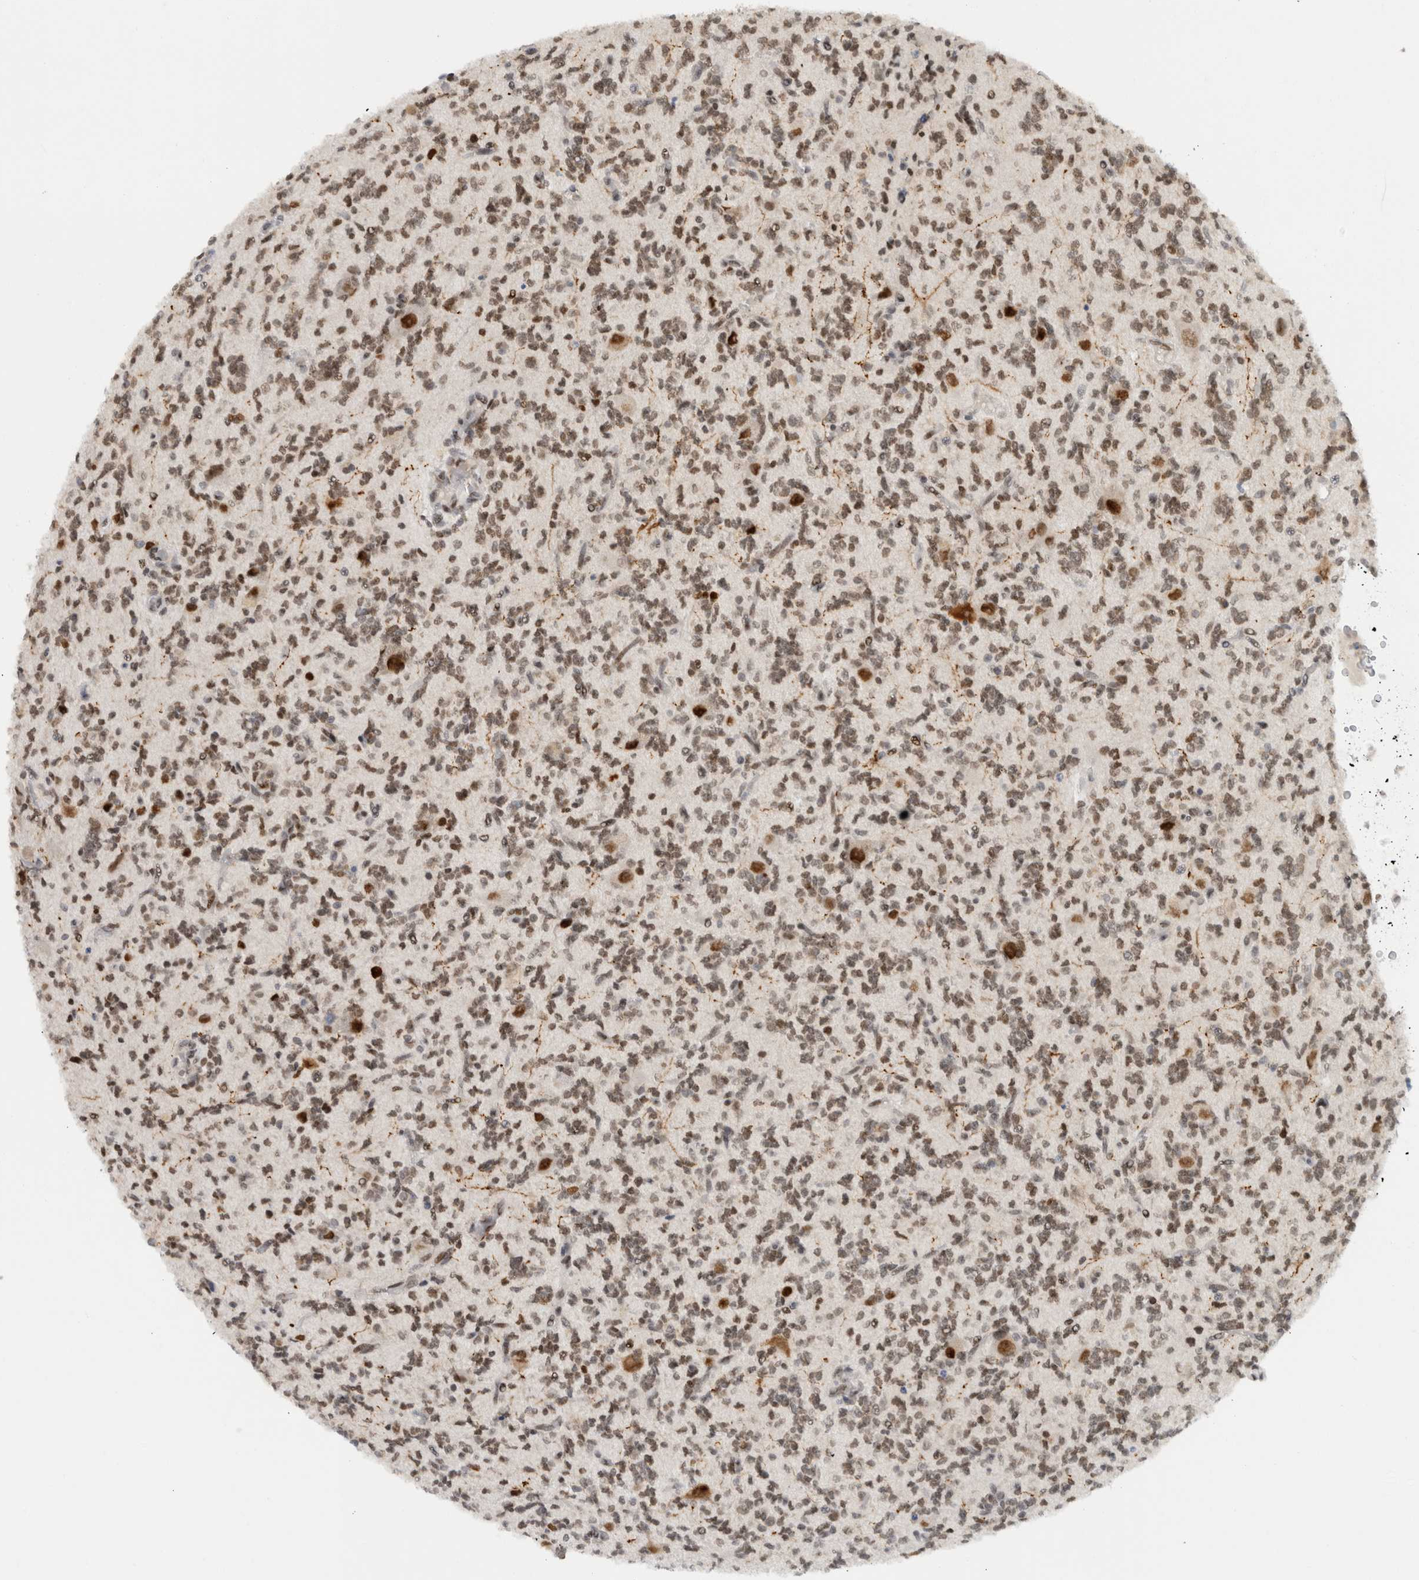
{"staining": {"intensity": "strong", "quantity": "25%-75%", "location": "nuclear"}, "tissue": "glioma", "cell_type": "Tumor cells", "image_type": "cancer", "snomed": [{"axis": "morphology", "description": "Glioma, malignant, High grade"}, {"axis": "topography", "description": "Brain"}], "caption": "Immunohistochemistry image of neoplastic tissue: malignant high-grade glioma stained using immunohistochemistry reveals high levels of strong protein expression localized specifically in the nuclear of tumor cells, appearing as a nuclear brown color.", "gene": "HNRNPR", "patient": {"sex": "female", "age": 62}}